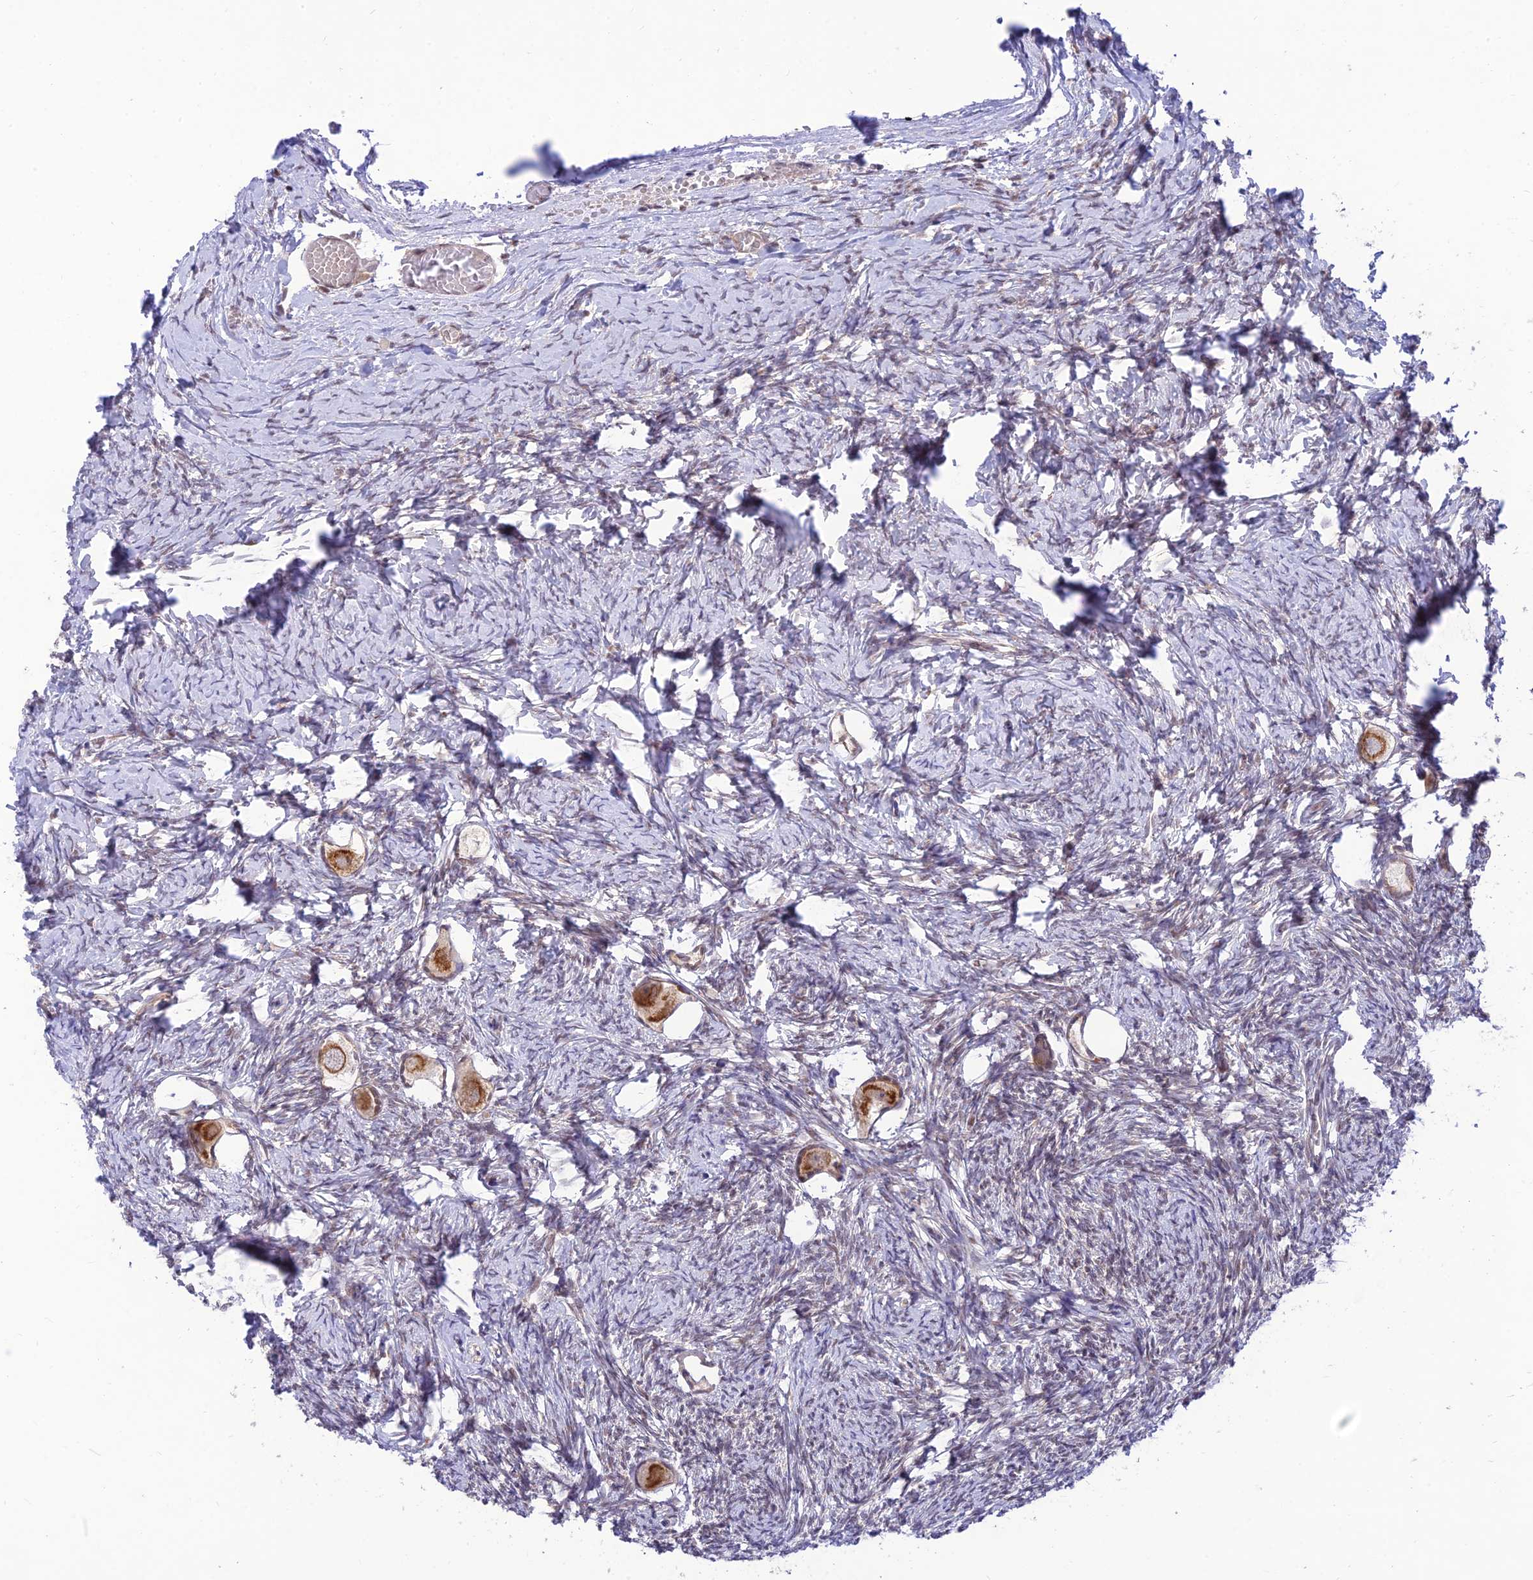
{"staining": {"intensity": "moderate", "quantity": ">75%", "location": "cytoplasmic/membranous"}, "tissue": "ovary", "cell_type": "Follicle cells", "image_type": "normal", "snomed": [{"axis": "morphology", "description": "Normal tissue, NOS"}, {"axis": "topography", "description": "Ovary"}], "caption": "Human ovary stained for a protein (brown) reveals moderate cytoplasmic/membranous positive positivity in about >75% of follicle cells.", "gene": "MICOS13", "patient": {"sex": "female", "age": 27}}